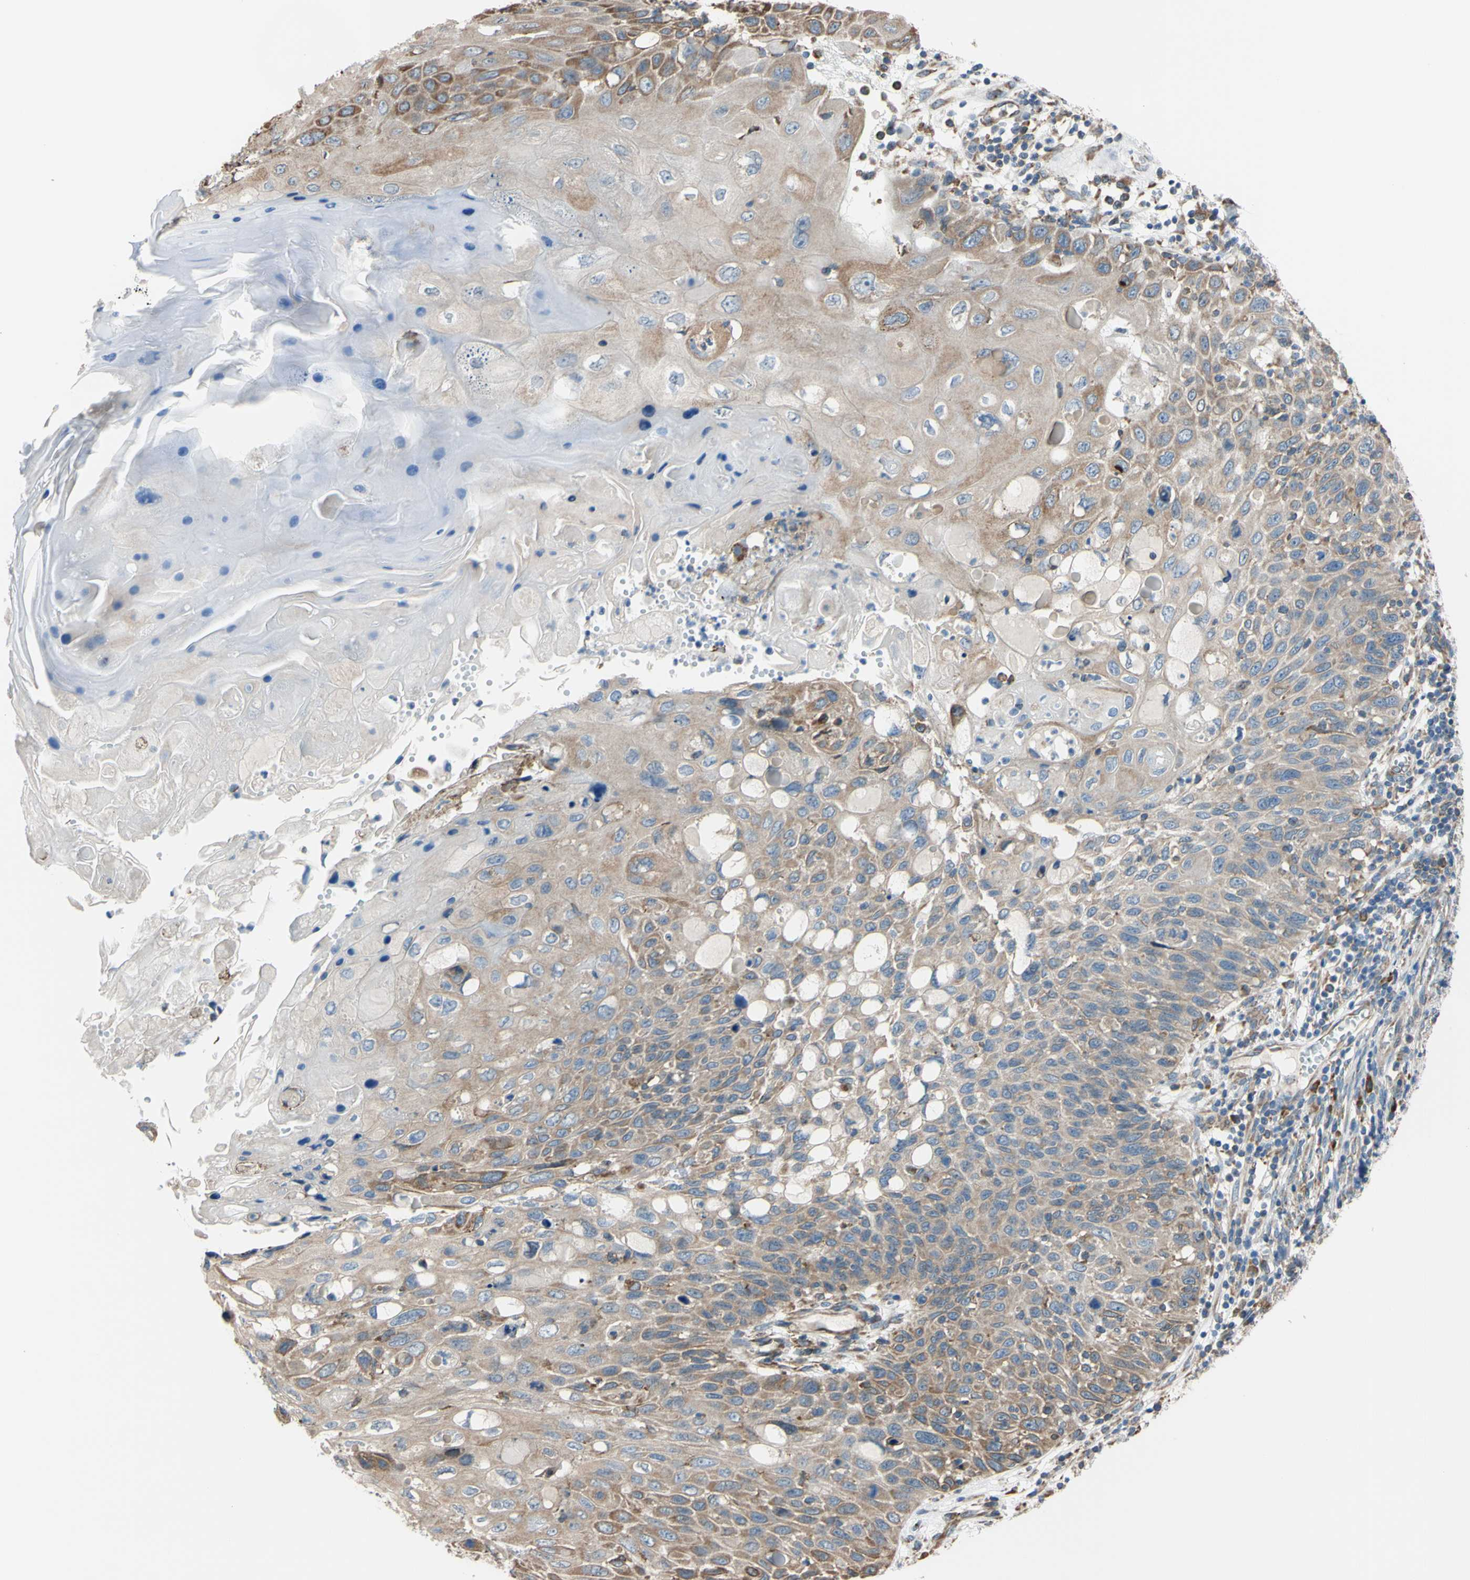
{"staining": {"intensity": "moderate", "quantity": ">75%", "location": "cytoplasmic/membranous"}, "tissue": "cervical cancer", "cell_type": "Tumor cells", "image_type": "cancer", "snomed": [{"axis": "morphology", "description": "Squamous cell carcinoma, NOS"}, {"axis": "topography", "description": "Cervix"}], "caption": "The image reveals staining of squamous cell carcinoma (cervical), revealing moderate cytoplasmic/membranous protein staining (brown color) within tumor cells. The protein is shown in brown color, while the nuclei are stained blue.", "gene": "BMF", "patient": {"sex": "female", "age": 70}}